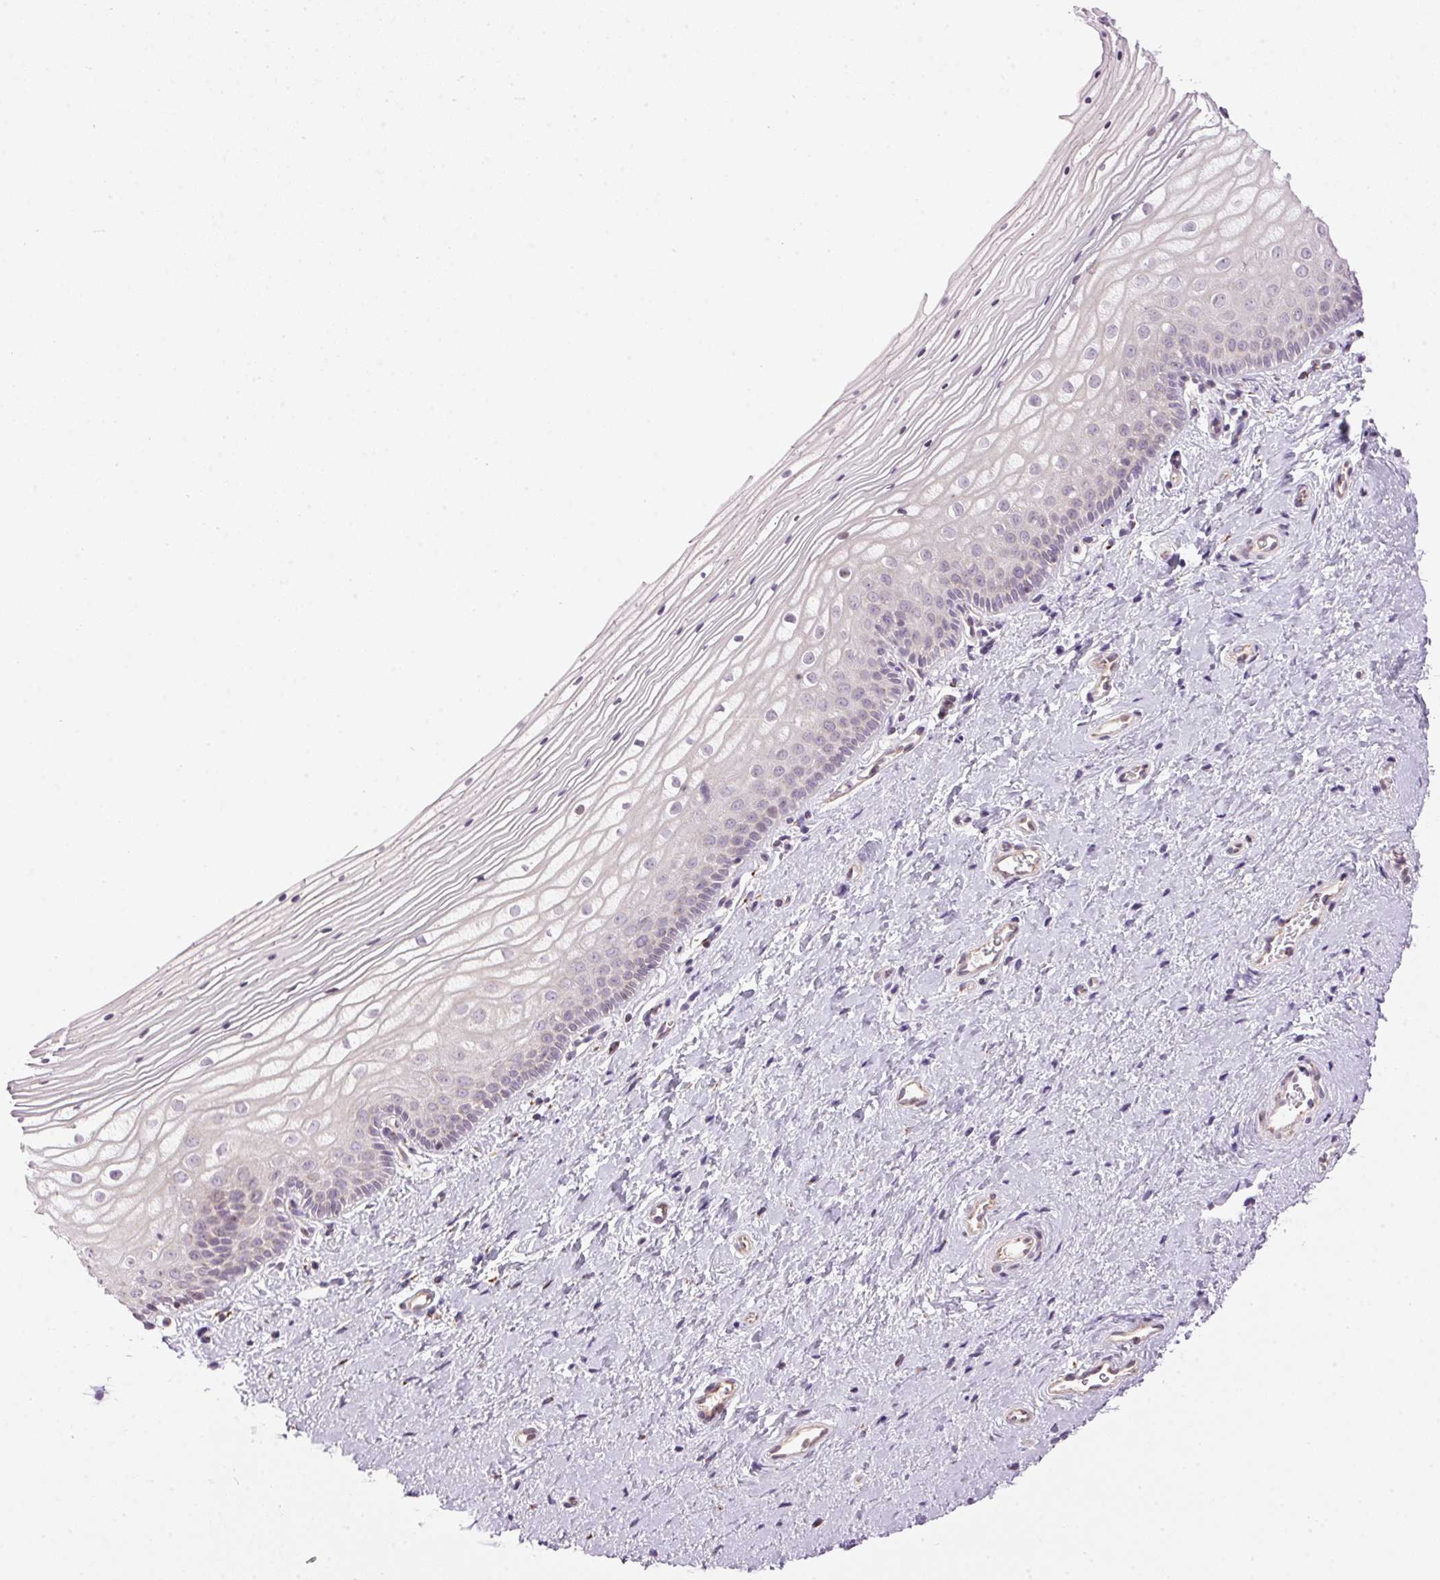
{"staining": {"intensity": "negative", "quantity": "none", "location": "none"}, "tissue": "vagina", "cell_type": "Squamous epithelial cells", "image_type": "normal", "snomed": [{"axis": "morphology", "description": "Normal tissue, NOS"}, {"axis": "topography", "description": "Vagina"}], "caption": "Immunohistochemistry histopathology image of unremarkable human vagina stained for a protein (brown), which exhibits no expression in squamous epithelial cells.", "gene": "GOLPH3", "patient": {"sex": "female", "age": 39}}